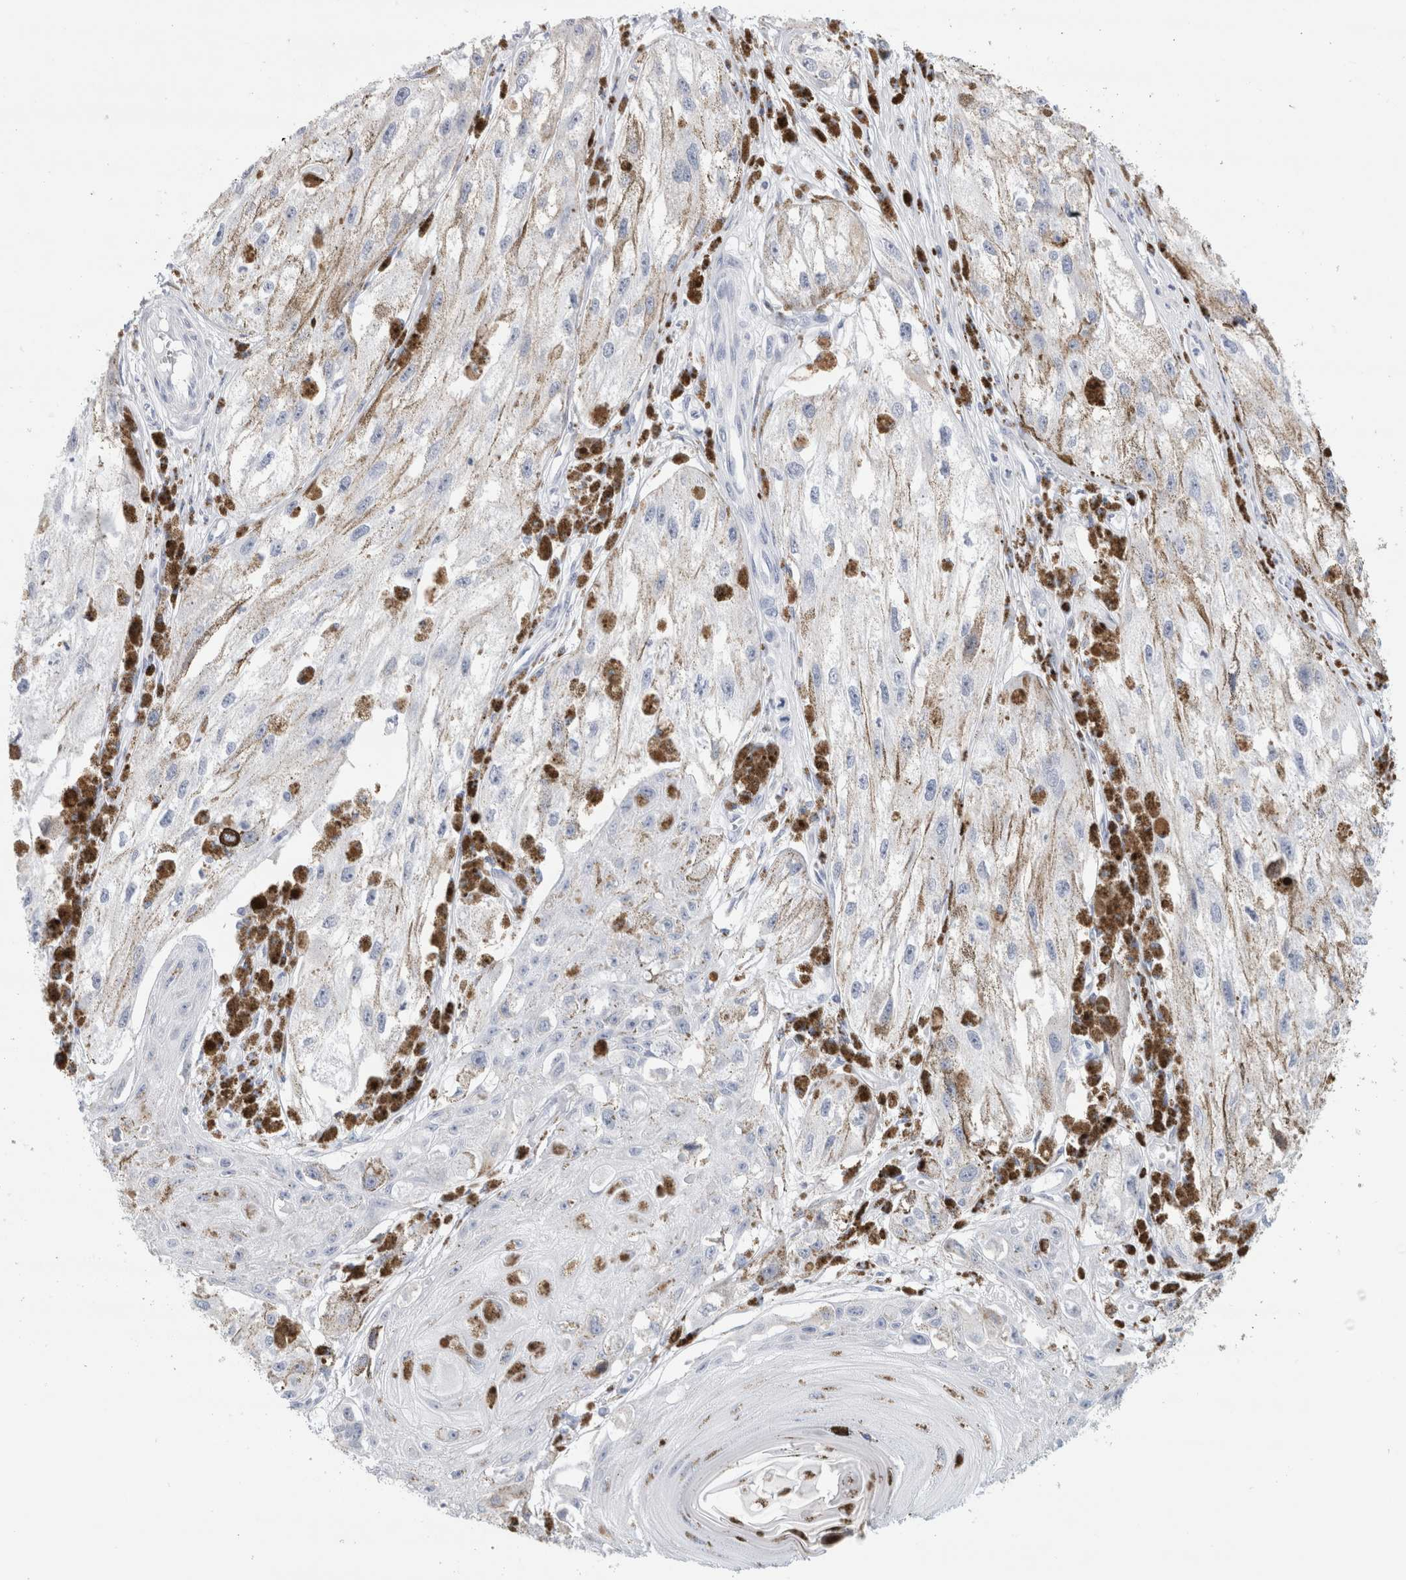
{"staining": {"intensity": "negative", "quantity": "none", "location": "none"}, "tissue": "melanoma", "cell_type": "Tumor cells", "image_type": "cancer", "snomed": [{"axis": "morphology", "description": "Malignant melanoma, NOS"}, {"axis": "topography", "description": "Skin"}], "caption": "Melanoma stained for a protein using IHC reveals no expression tumor cells.", "gene": "ECHDC2", "patient": {"sex": "male", "age": 88}}